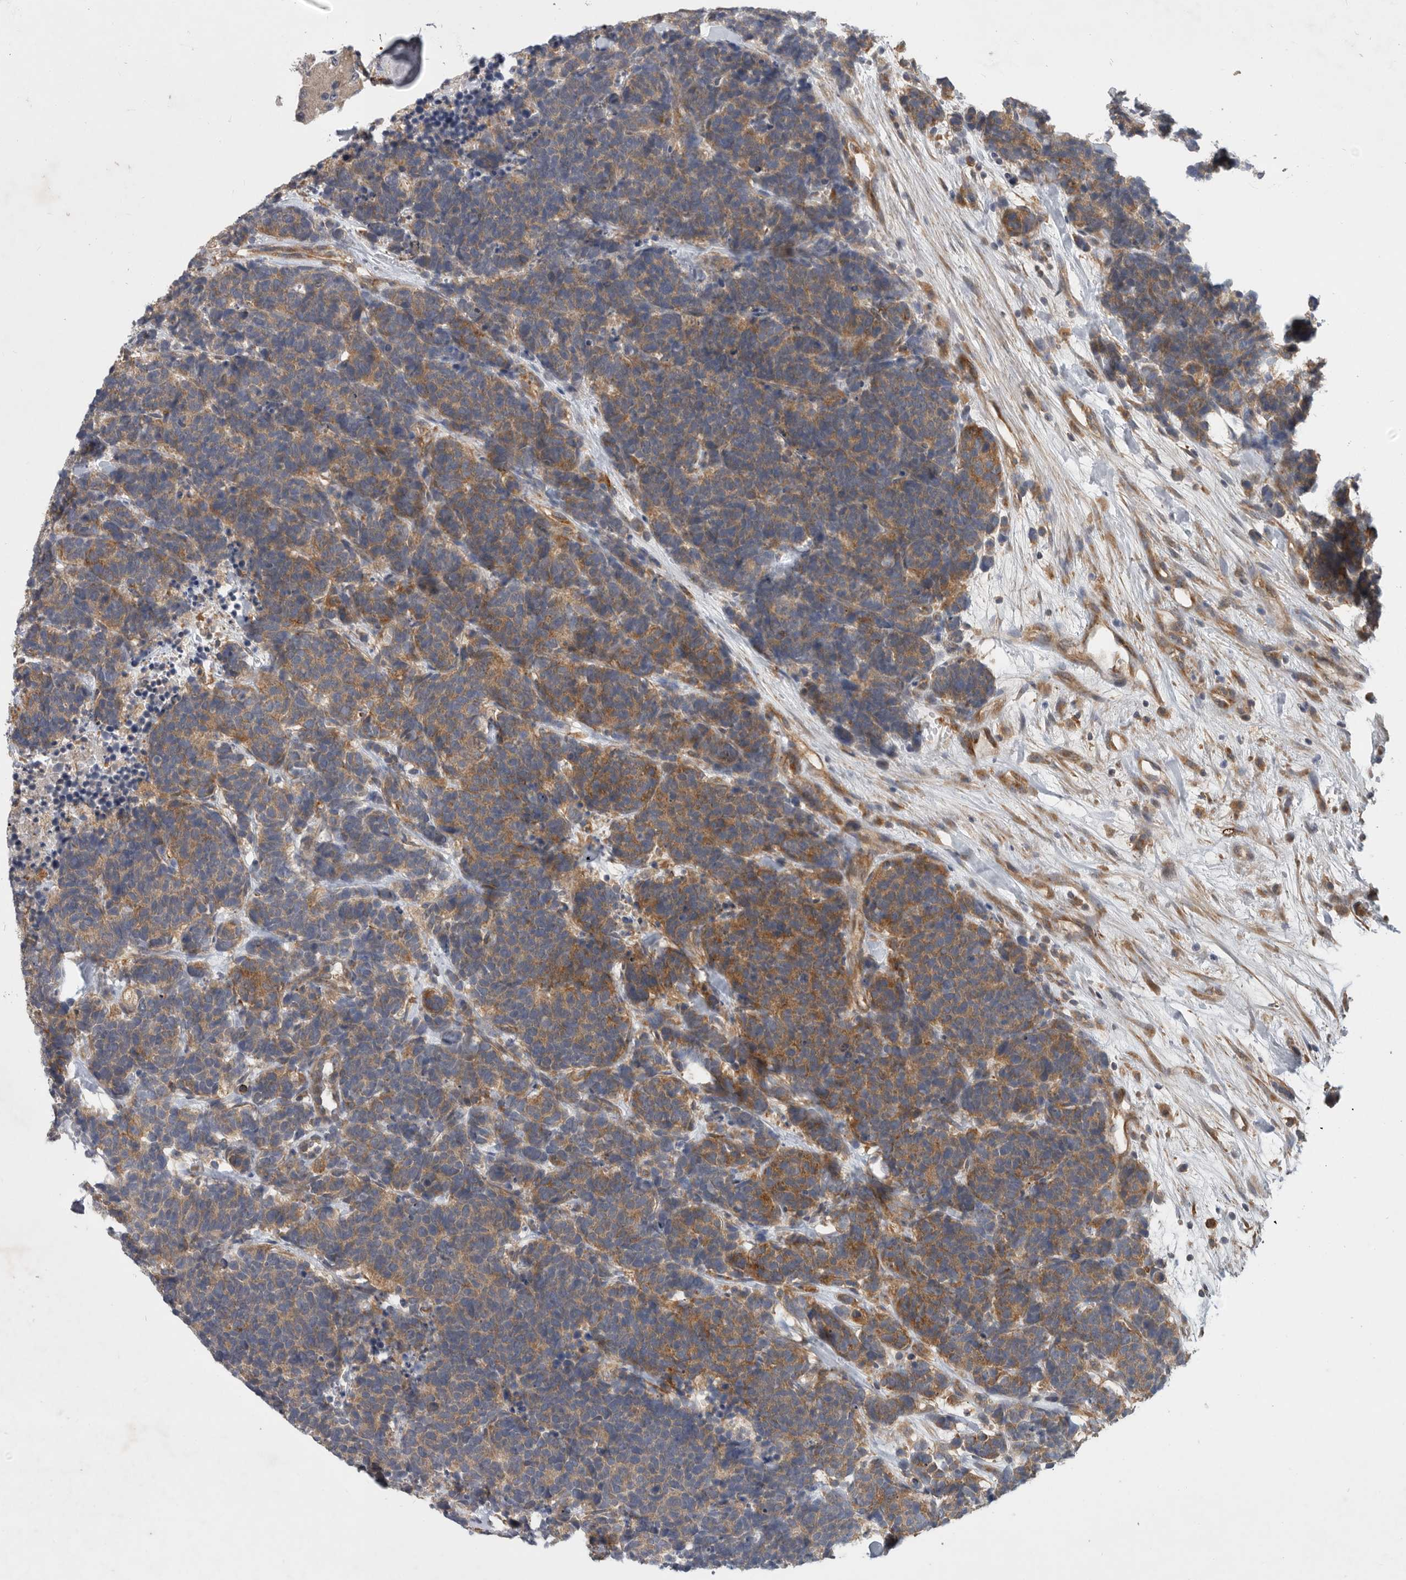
{"staining": {"intensity": "moderate", "quantity": ">75%", "location": "cytoplasmic/membranous"}, "tissue": "carcinoid", "cell_type": "Tumor cells", "image_type": "cancer", "snomed": [{"axis": "morphology", "description": "Carcinoma, NOS"}, {"axis": "morphology", "description": "Carcinoid, malignant, NOS"}, {"axis": "topography", "description": "Urinary bladder"}], "caption": "Immunohistochemistry of human carcinoid exhibits medium levels of moderate cytoplasmic/membranous expression in approximately >75% of tumor cells.", "gene": "C1orf109", "patient": {"sex": "male", "age": 57}}